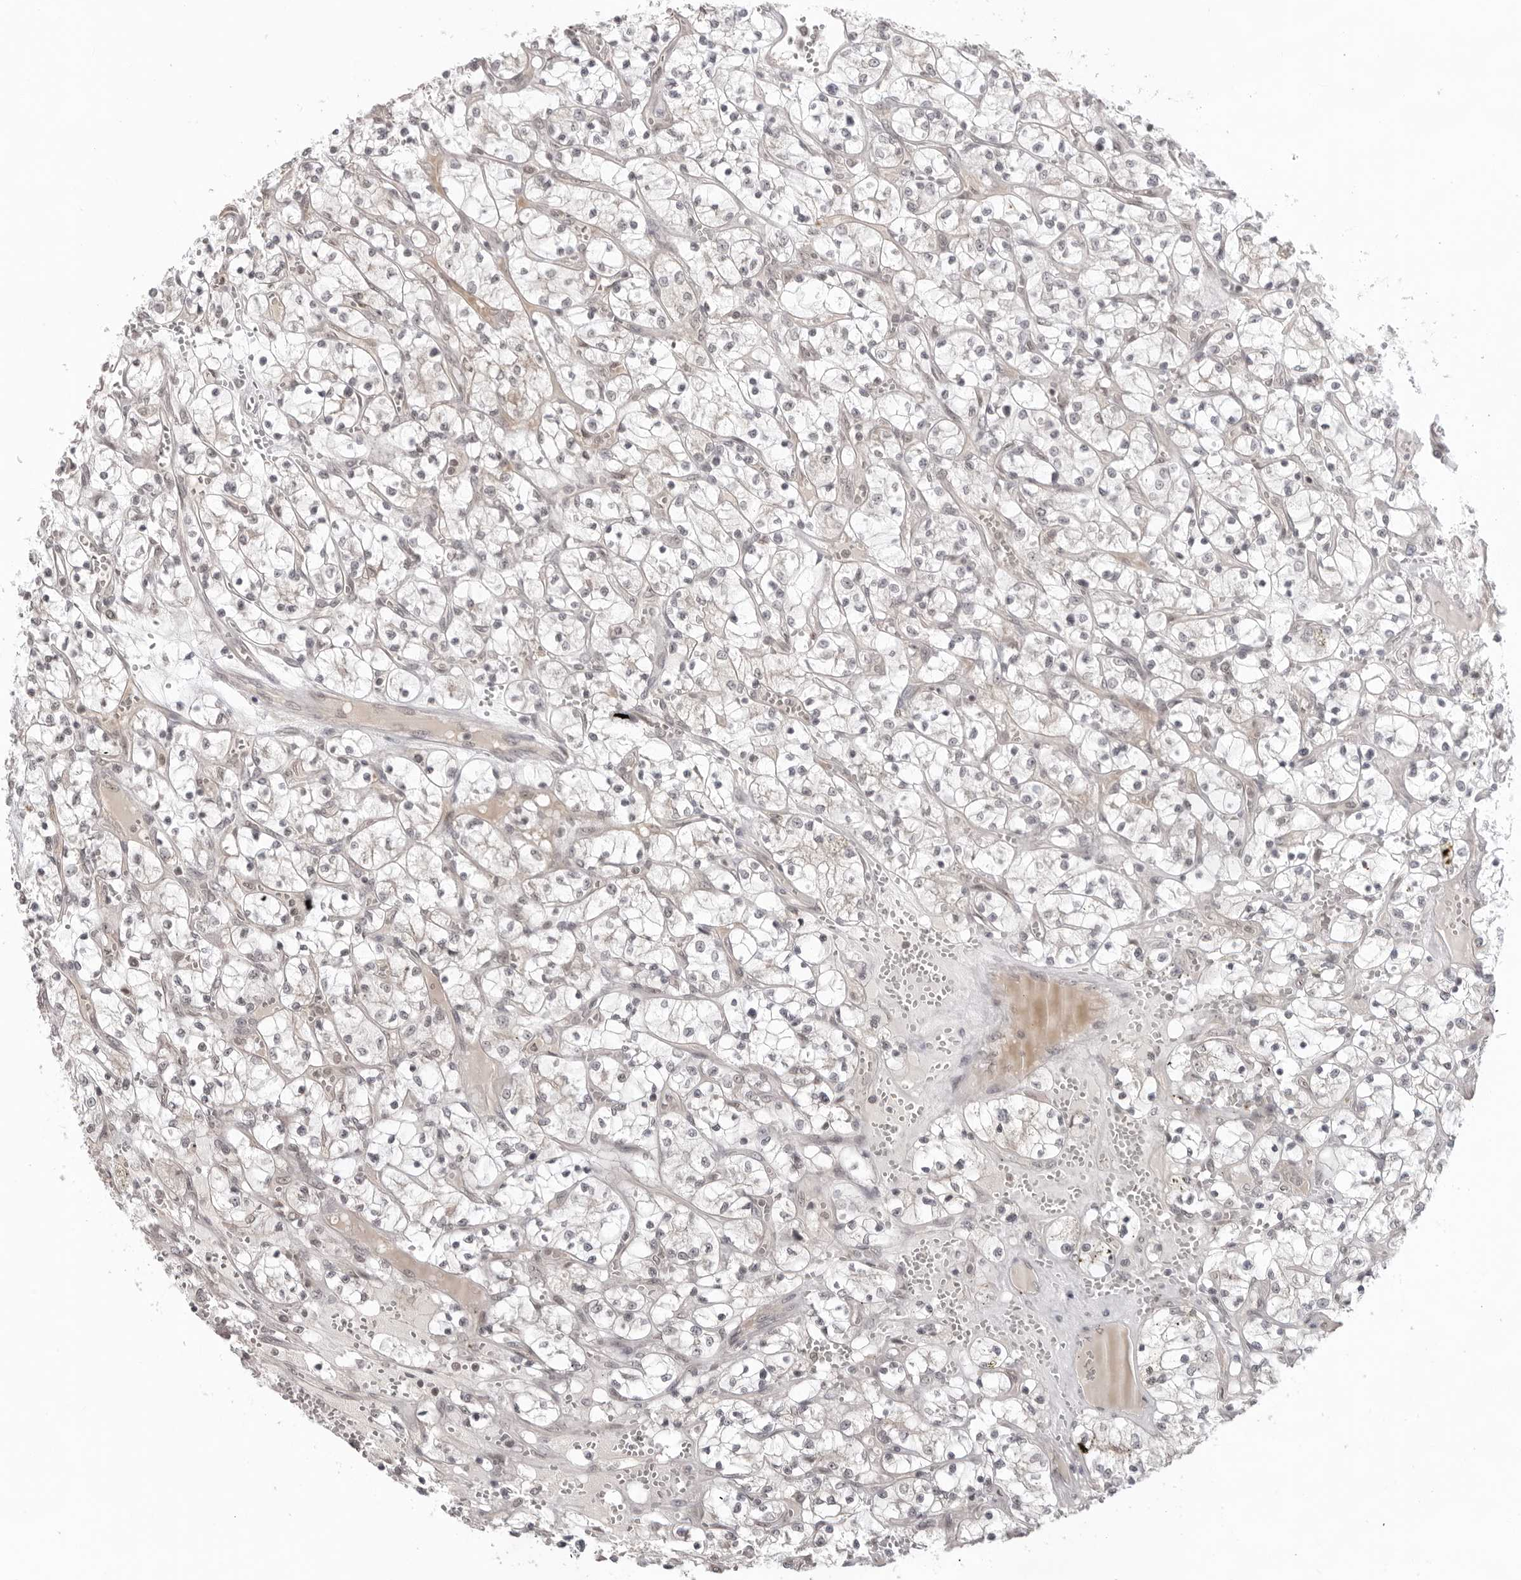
{"staining": {"intensity": "negative", "quantity": "none", "location": "none"}, "tissue": "renal cancer", "cell_type": "Tumor cells", "image_type": "cancer", "snomed": [{"axis": "morphology", "description": "Adenocarcinoma, NOS"}, {"axis": "topography", "description": "Kidney"}], "caption": "An image of renal cancer (adenocarcinoma) stained for a protein shows no brown staining in tumor cells.", "gene": "EXOSC10", "patient": {"sex": "female", "age": 69}}